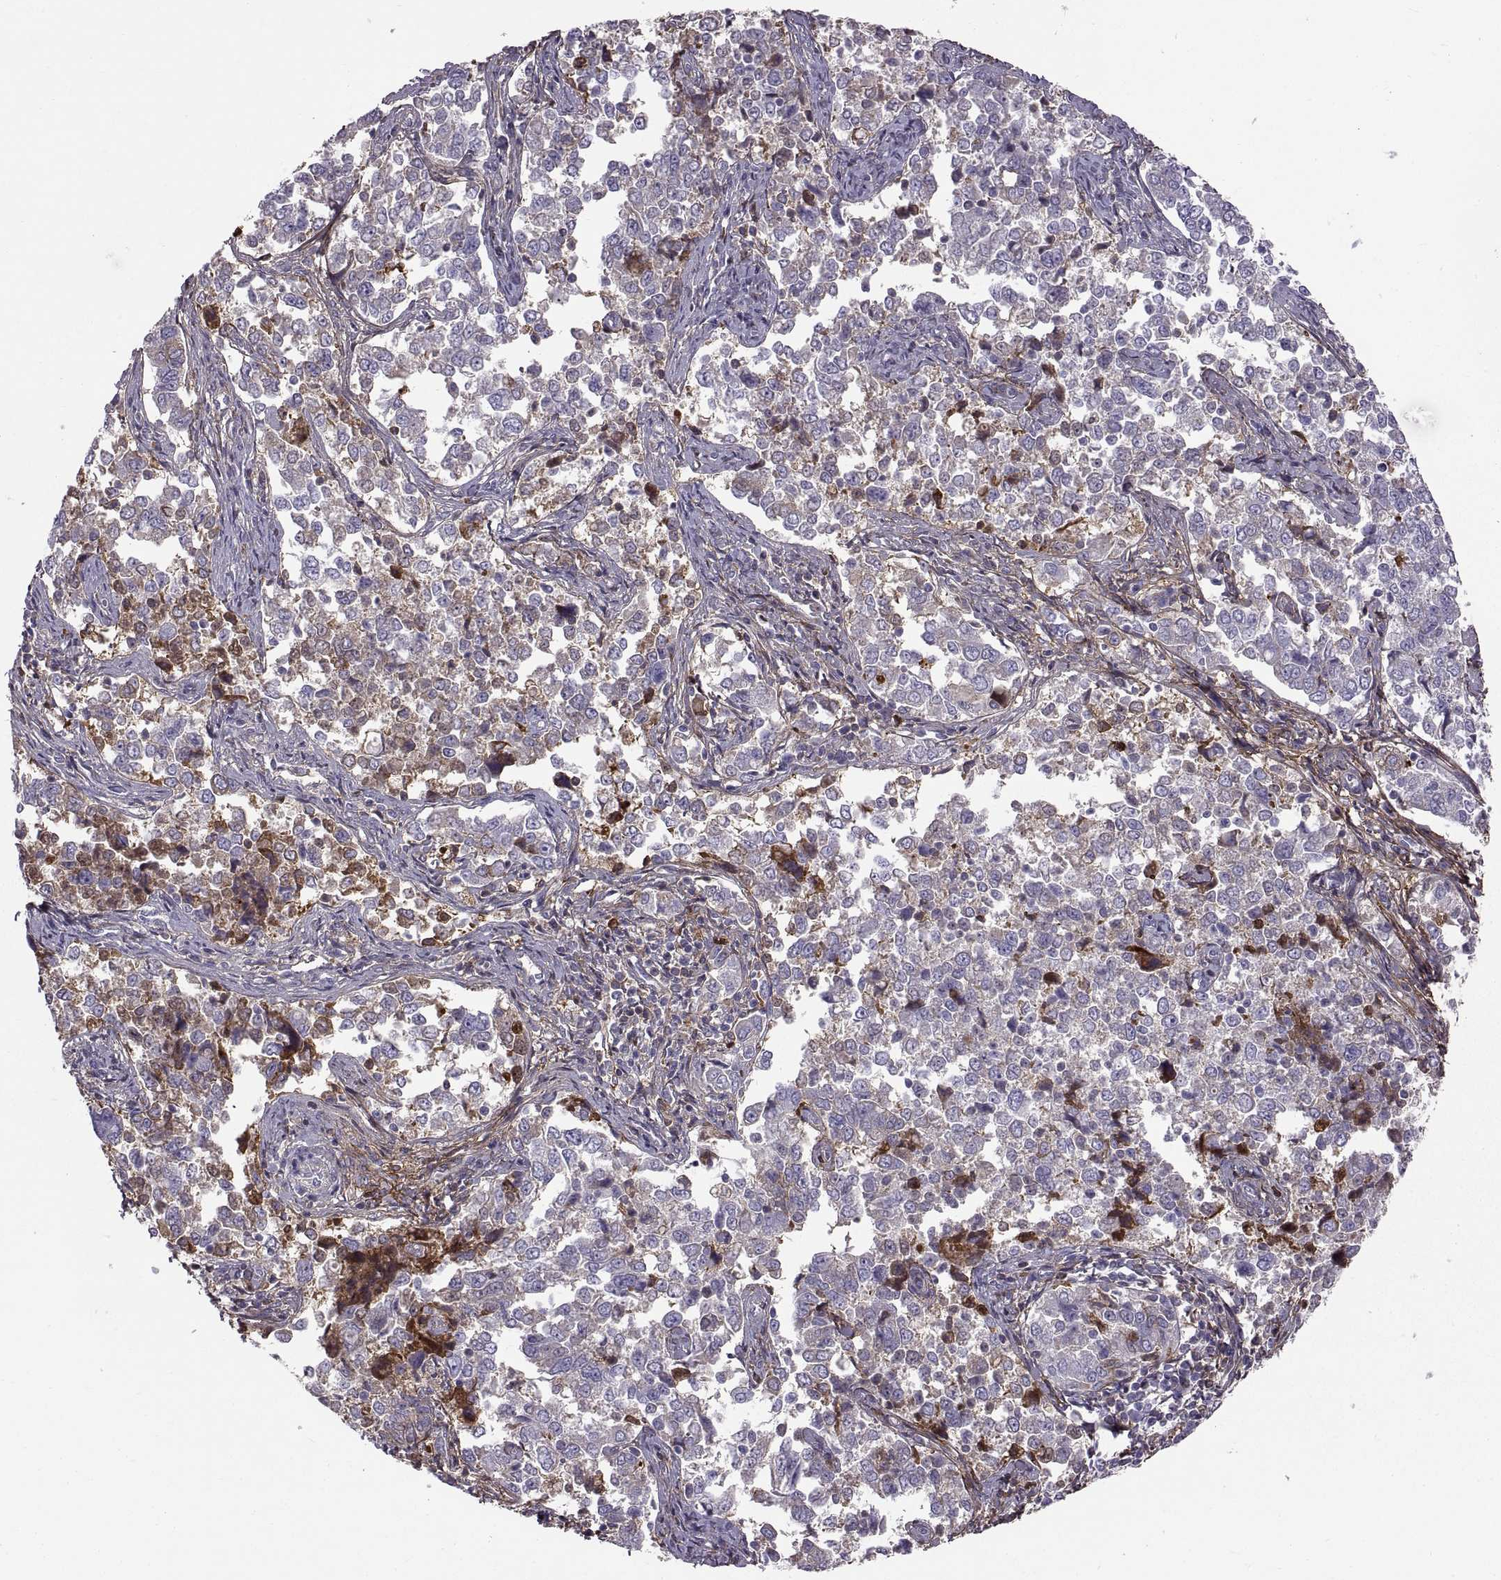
{"staining": {"intensity": "strong", "quantity": "<25%", "location": "cytoplasmic/membranous"}, "tissue": "endometrial cancer", "cell_type": "Tumor cells", "image_type": "cancer", "snomed": [{"axis": "morphology", "description": "Adenocarcinoma, NOS"}, {"axis": "topography", "description": "Endometrium"}], "caption": "A brown stain highlights strong cytoplasmic/membranous staining of a protein in human adenocarcinoma (endometrial) tumor cells.", "gene": "EMILIN2", "patient": {"sex": "female", "age": 43}}